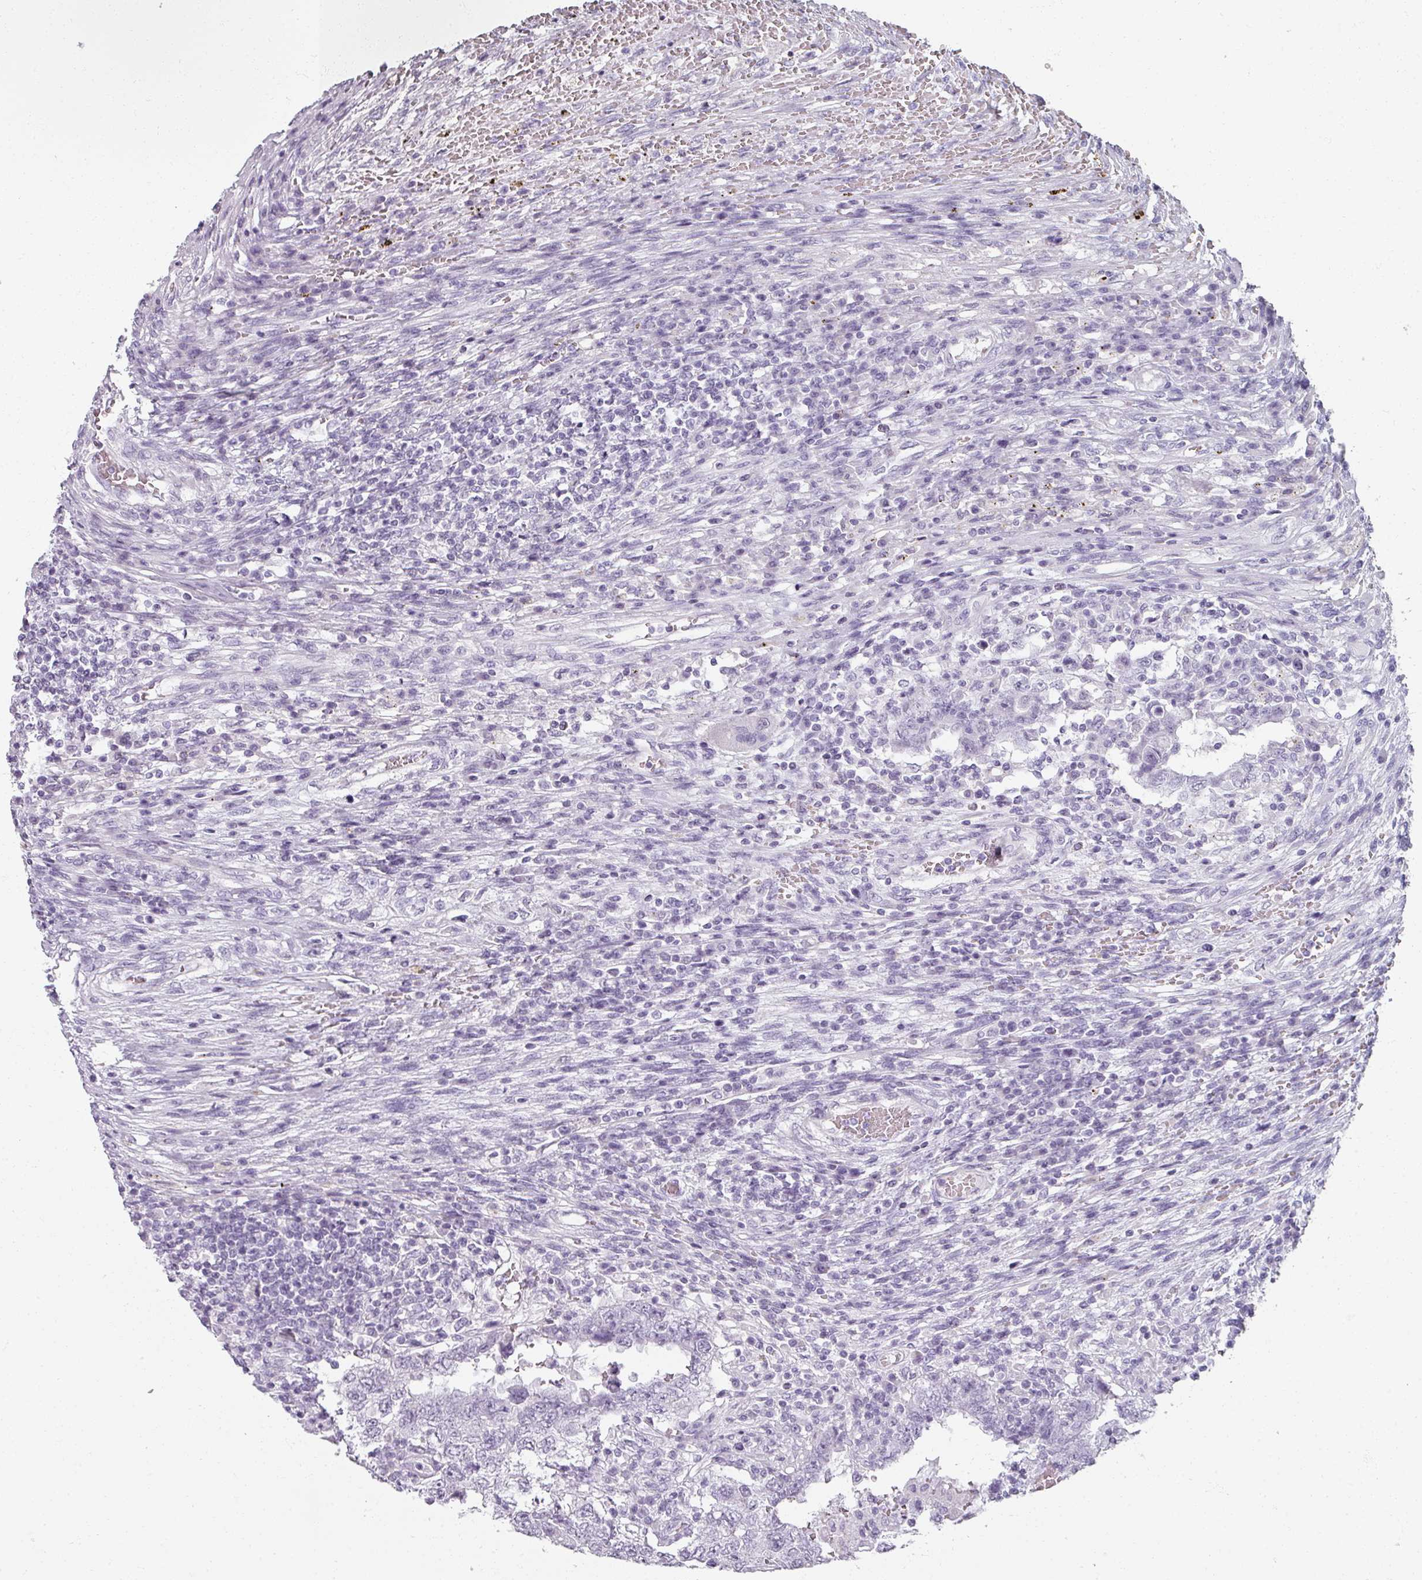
{"staining": {"intensity": "negative", "quantity": "none", "location": "none"}, "tissue": "testis cancer", "cell_type": "Tumor cells", "image_type": "cancer", "snomed": [{"axis": "morphology", "description": "Carcinoma, Embryonal, NOS"}, {"axis": "topography", "description": "Testis"}], "caption": "This is a histopathology image of immunohistochemistry staining of testis cancer (embryonal carcinoma), which shows no expression in tumor cells.", "gene": "REG3G", "patient": {"sex": "male", "age": 26}}